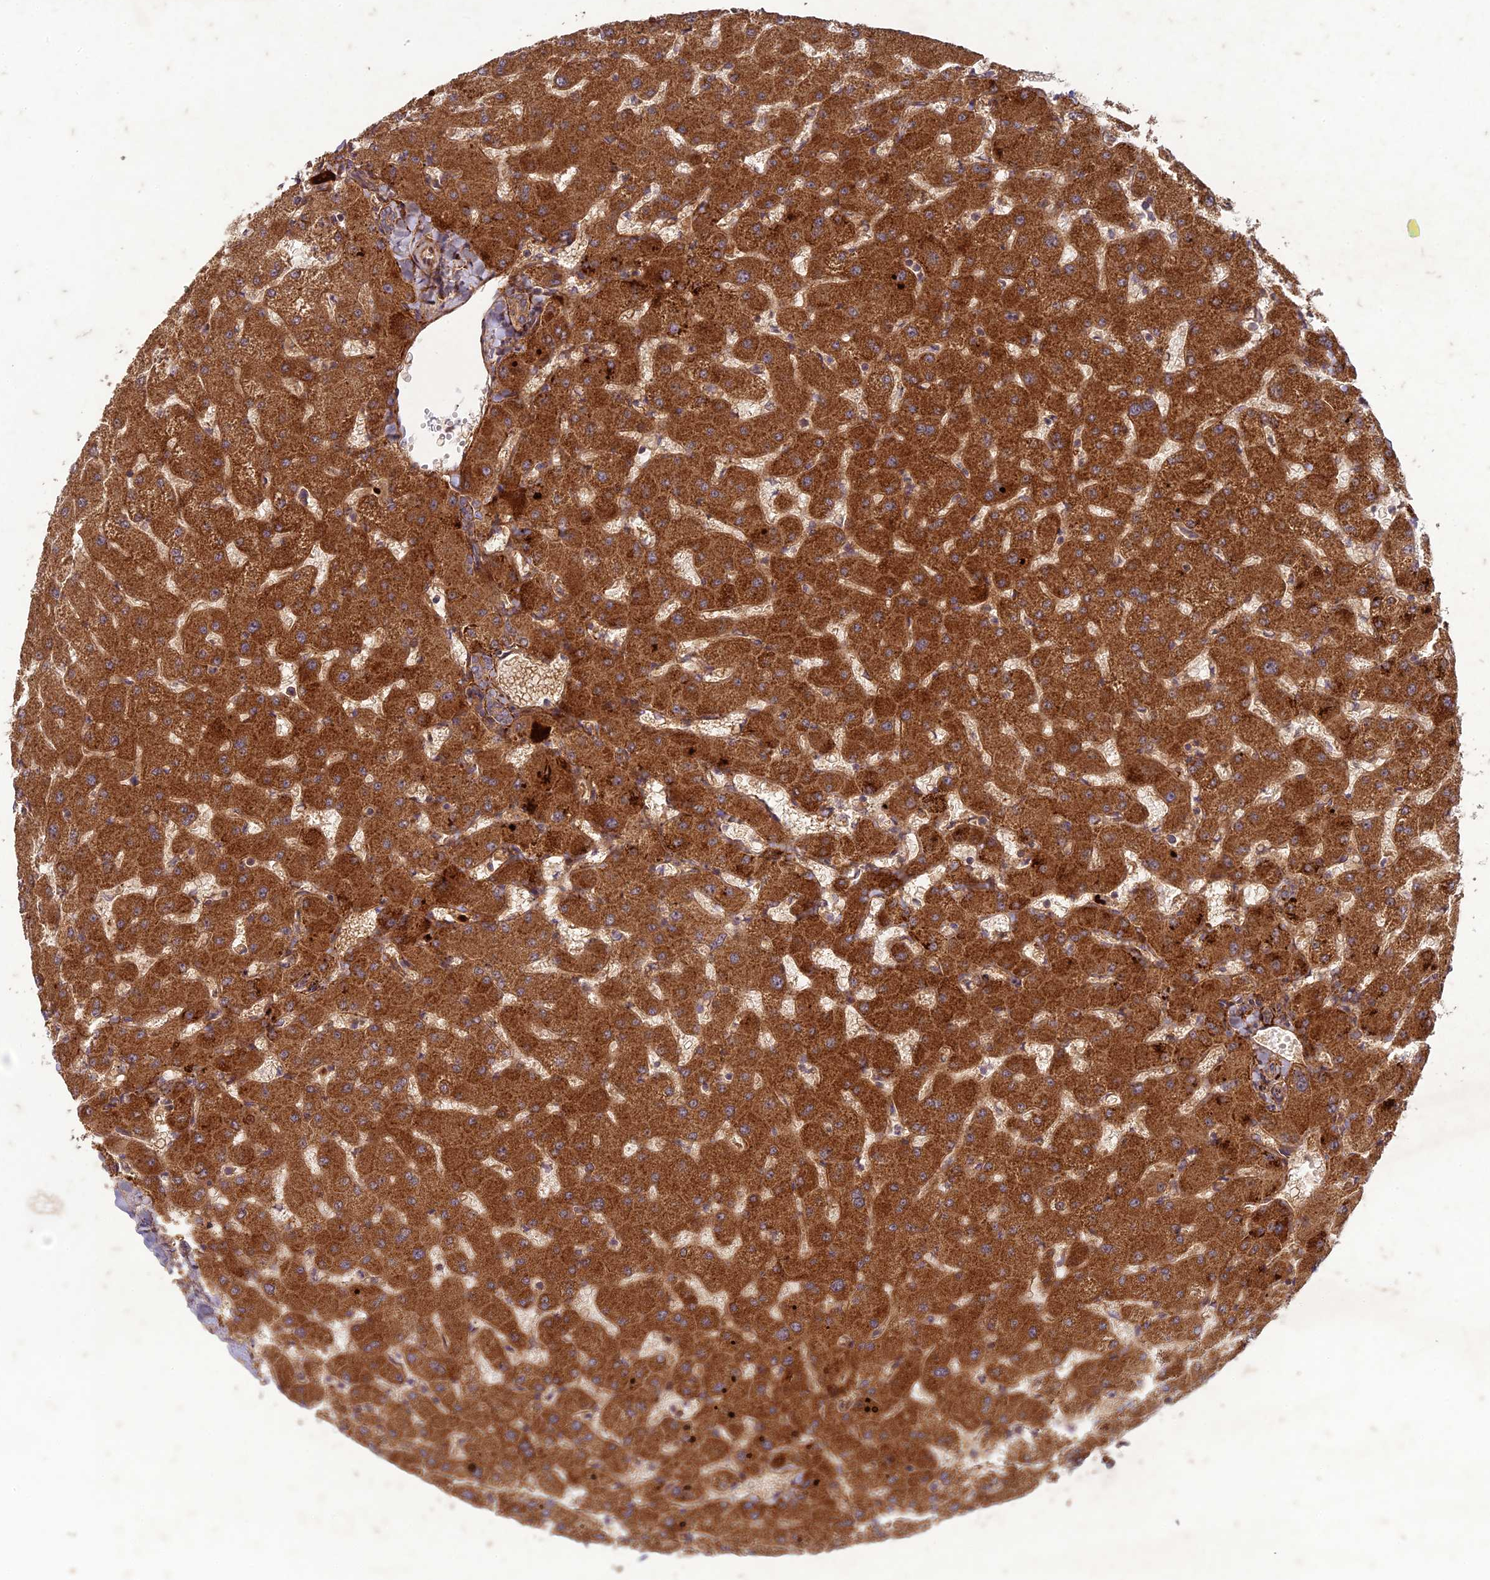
{"staining": {"intensity": "moderate", "quantity": ">75%", "location": "cytoplasmic/membranous"}, "tissue": "liver", "cell_type": "Cholangiocytes", "image_type": "normal", "snomed": [{"axis": "morphology", "description": "Normal tissue, NOS"}, {"axis": "topography", "description": "Liver"}], "caption": "Liver stained with a brown dye demonstrates moderate cytoplasmic/membranous positive expression in about >75% of cholangiocytes.", "gene": "TCF25", "patient": {"sex": "female", "age": 63}}